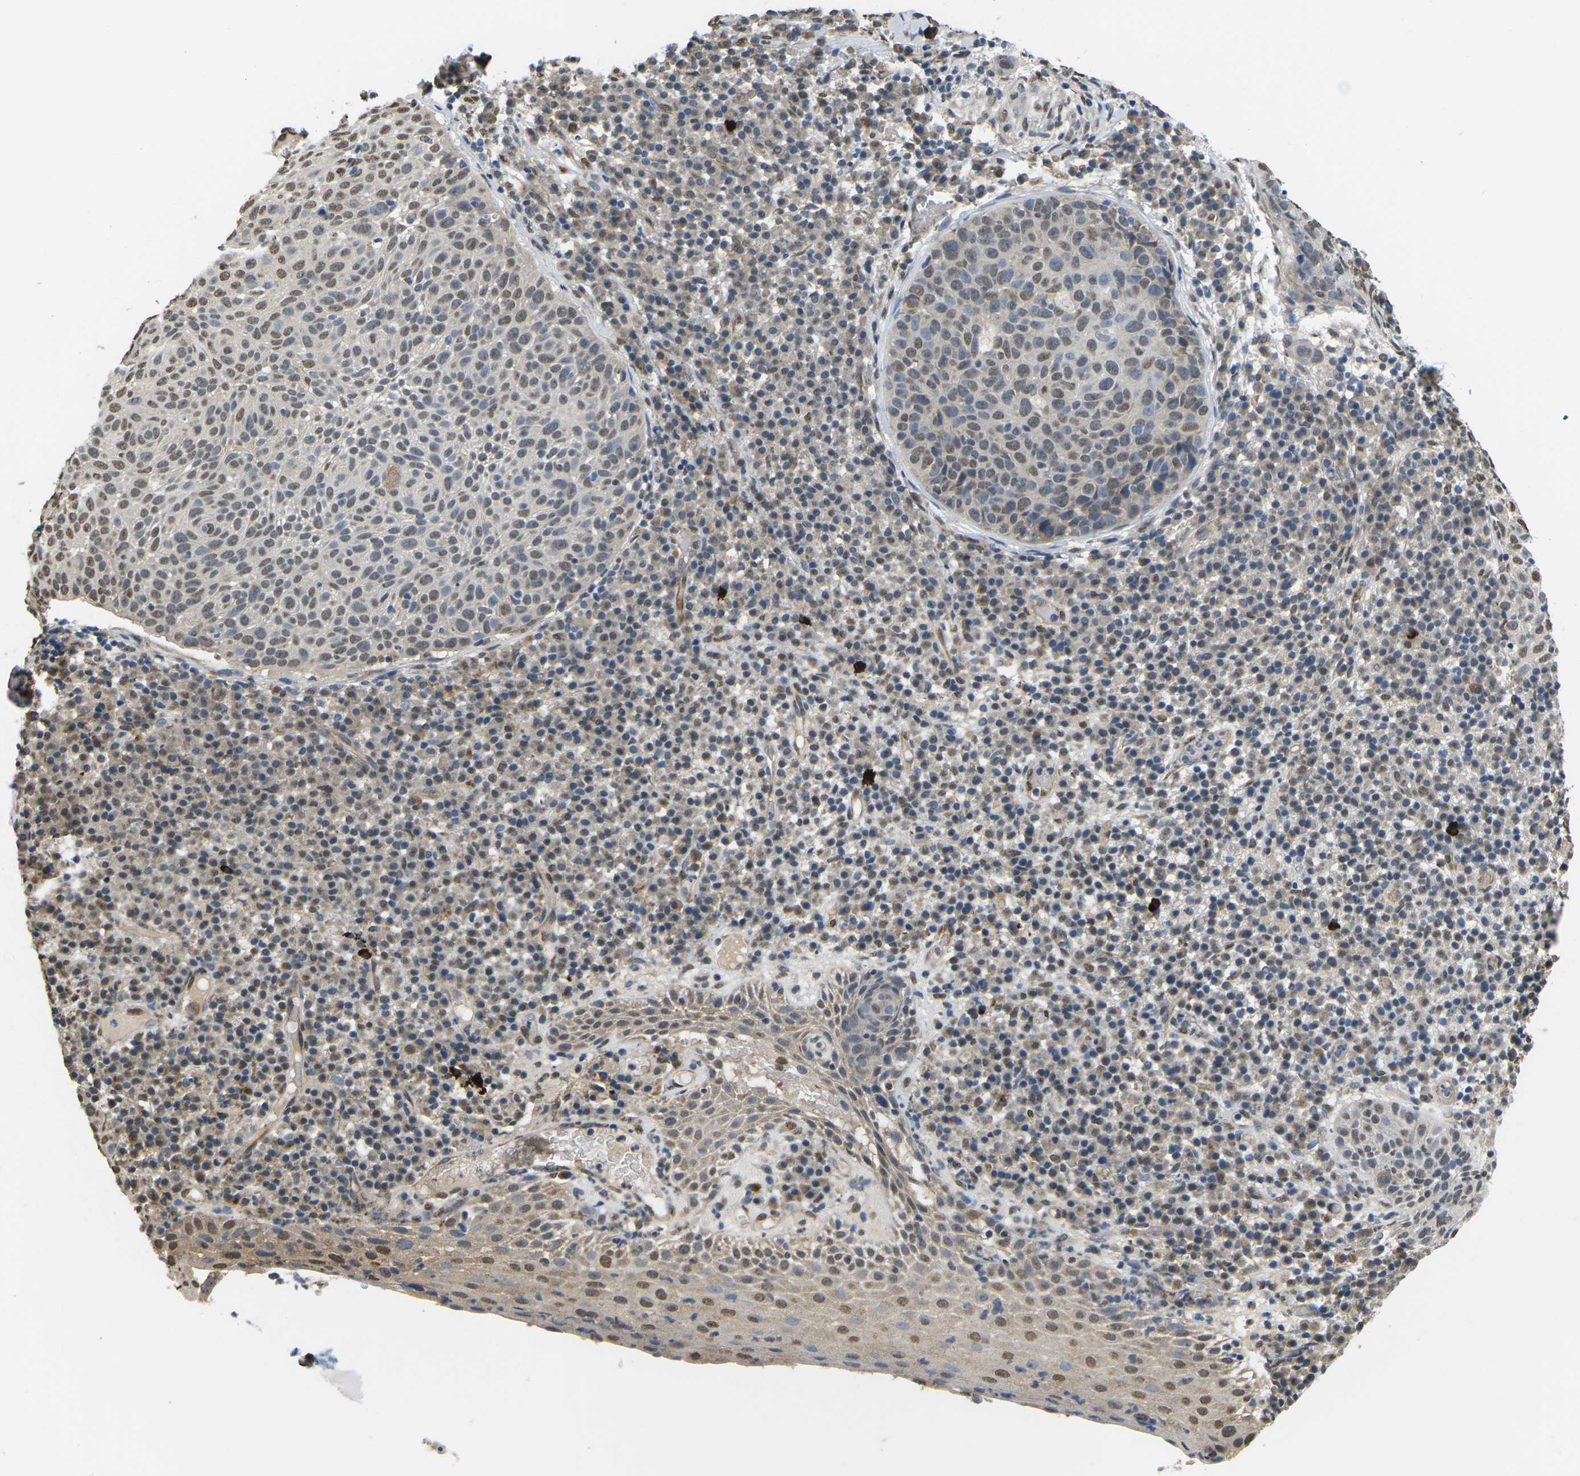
{"staining": {"intensity": "weak", "quantity": "25%-75%", "location": "cytoplasmic/membranous,nuclear"}, "tissue": "skin cancer", "cell_type": "Tumor cells", "image_type": "cancer", "snomed": [{"axis": "morphology", "description": "Squamous cell carcinoma in situ, NOS"}, {"axis": "morphology", "description": "Squamous cell carcinoma, NOS"}, {"axis": "topography", "description": "Skin"}], "caption": "Immunohistochemical staining of skin squamous cell carcinoma in situ displays weak cytoplasmic/membranous and nuclear protein expression in about 25%-75% of tumor cells. The protein of interest is shown in brown color, while the nuclei are stained blue.", "gene": "ERBB4", "patient": {"sex": "male", "age": 93}}